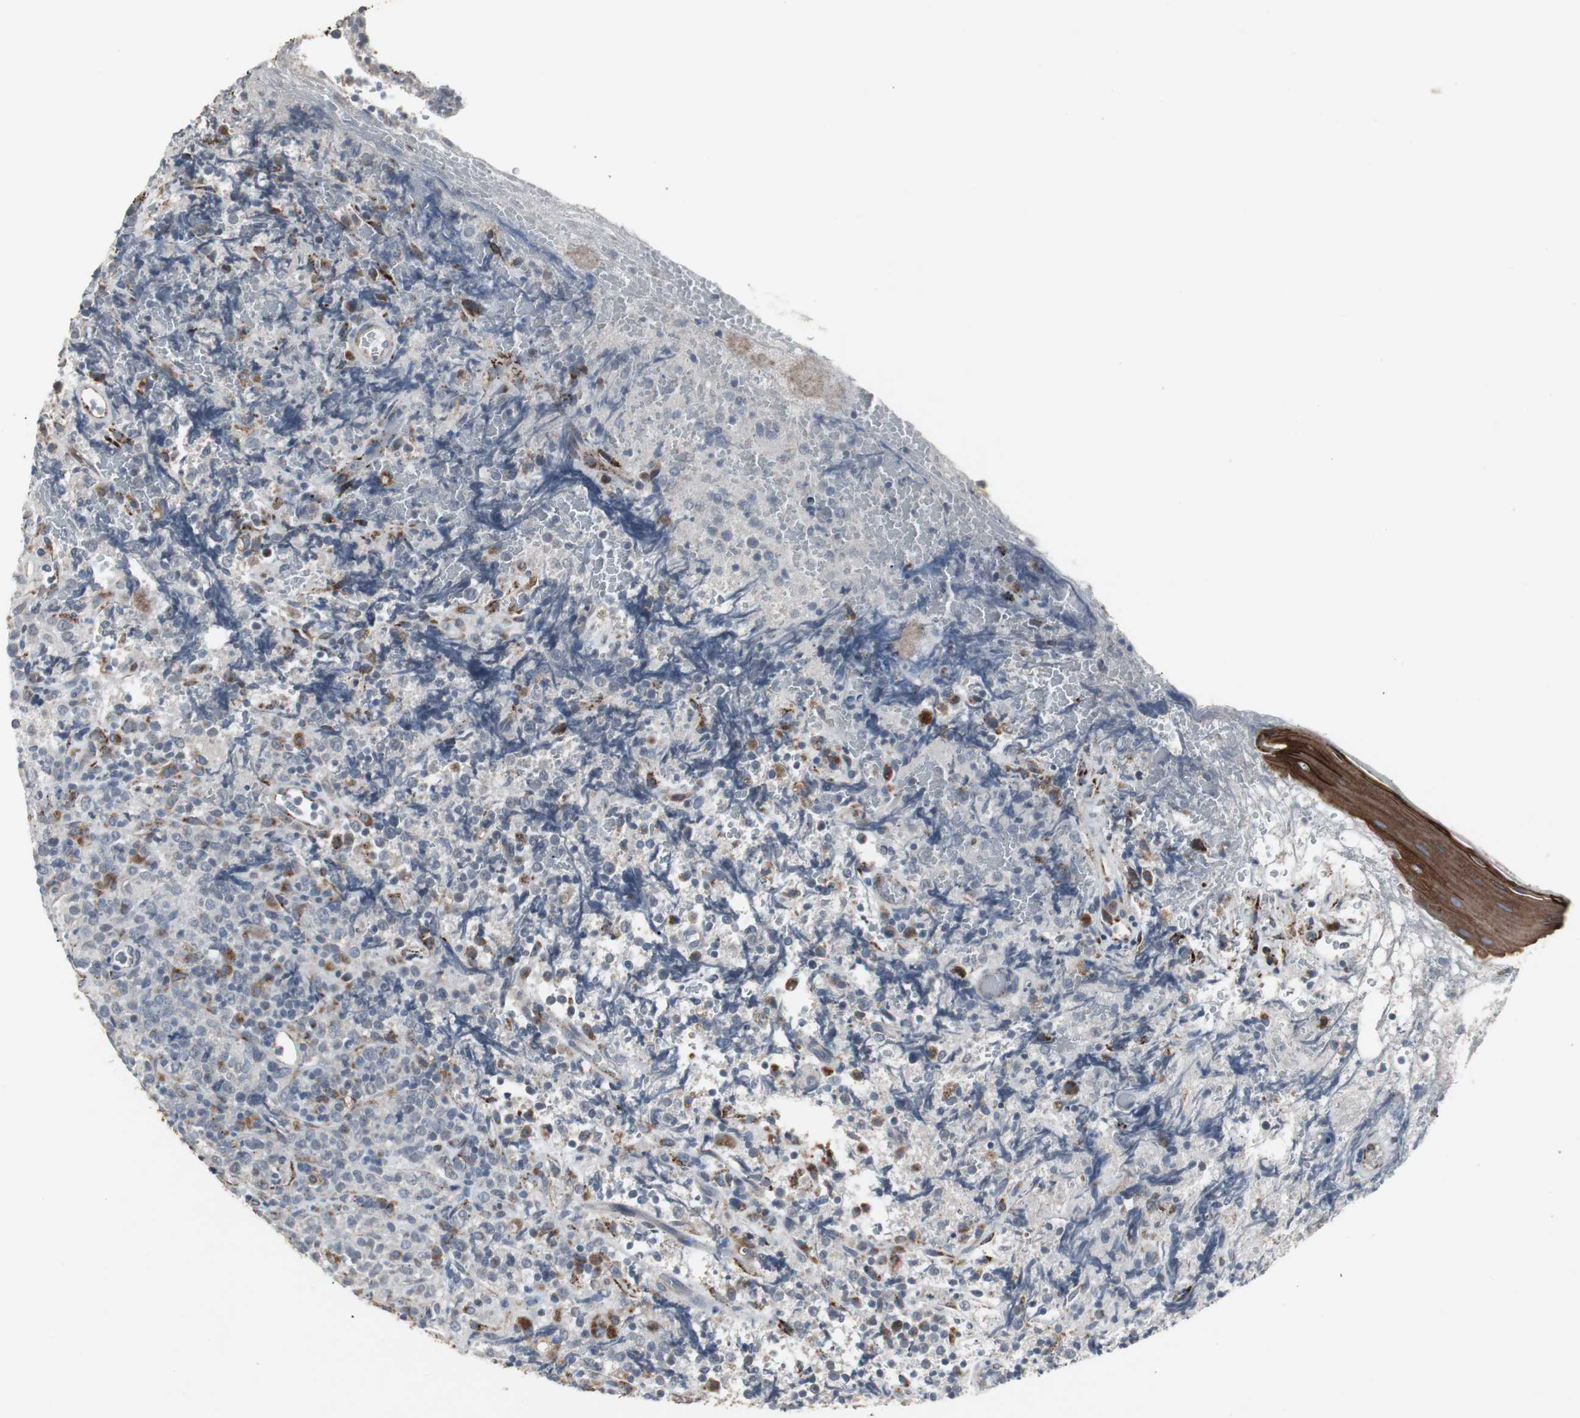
{"staining": {"intensity": "negative", "quantity": "none", "location": "none"}, "tissue": "lymphoma", "cell_type": "Tumor cells", "image_type": "cancer", "snomed": [{"axis": "morphology", "description": "Malignant lymphoma, non-Hodgkin's type, High grade"}, {"axis": "topography", "description": "Tonsil"}], "caption": "DAB immunohistochemical staining of lymphoma exhibits no significant expression in tumor cells.", "gene": "GBA1", "patient": {"sex": "female", "age": 36}}